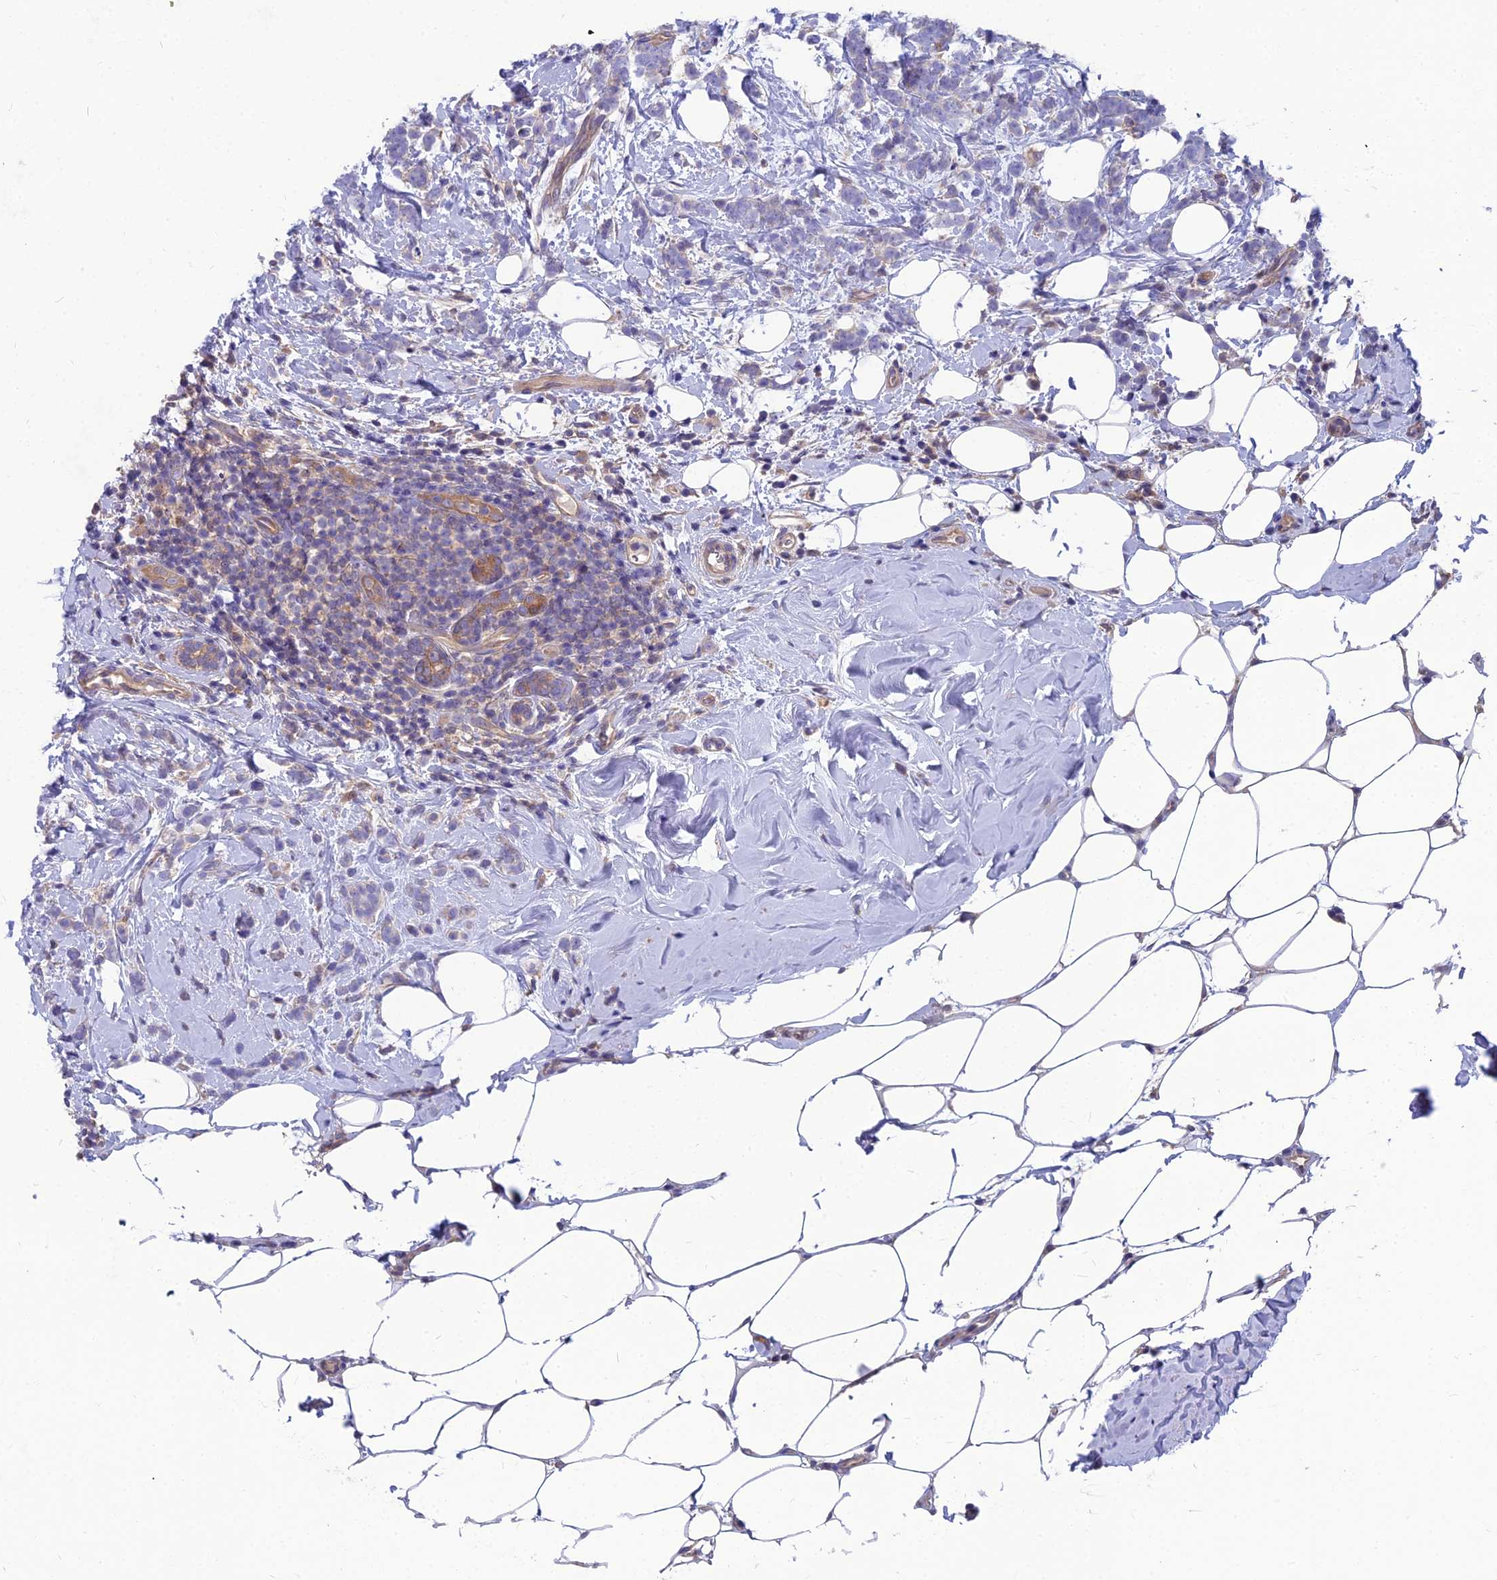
{"staining": {"intensity": "negative", "quantity": "none", "location": "none"}, "tissue": "breast cancer", "cell_type": "Tumor cells", "image_type": "cancer", "snomed": [{"axis": "morphology", "description": "Lobular carcinoma"}, {"axis": "topography", "description": "Breast"}], "caption": "The immunohistochemistry (IHC) micrograph has no significant expression in tumor cells of breast cancer tissue.", "gene": "MVD", "patient": {"sex": "female", "age": 58}}